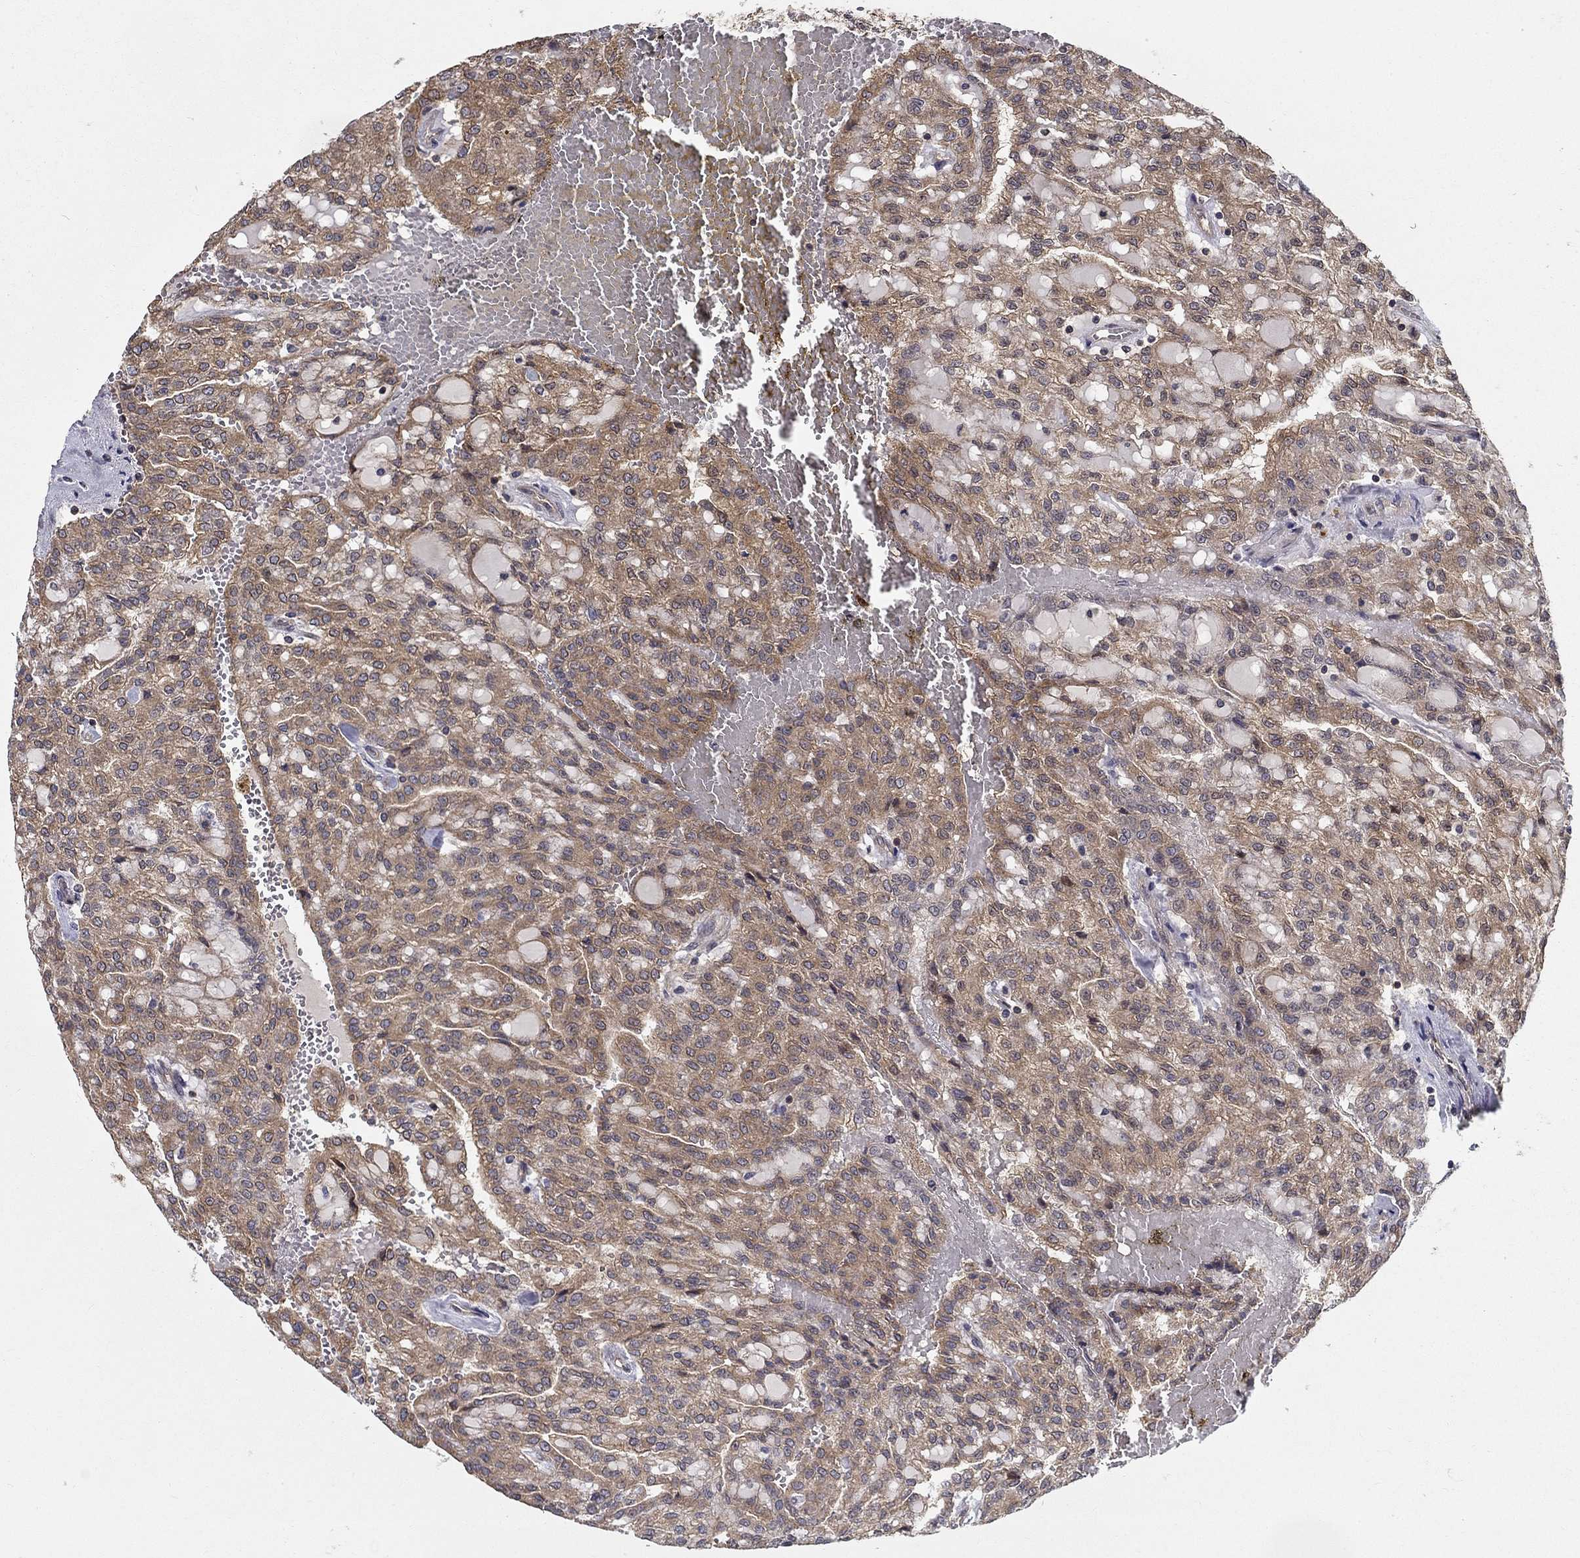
{"staining": {"intensity": "weak", "quantity": ">75%", "location": "cytoplasmic/membranous"}, "tissue": "renal cancer", "cell_type": "Tumor cells", "image_type": "cancer", "snomed": [{"axis": "morphology", "description": "Adenocarcinoma, NOS"}, {"axis": "topography", "description": "Kidney"}], "caption": "Brown immunohistochemical staining in renal cancer (adenocarcinoma) exhibits weak cytoplasmic/membranous positivity in approximately >75% of tumor cells.", "gene": "BMERB1", "patient": {"sex": "male", "age": 63}}